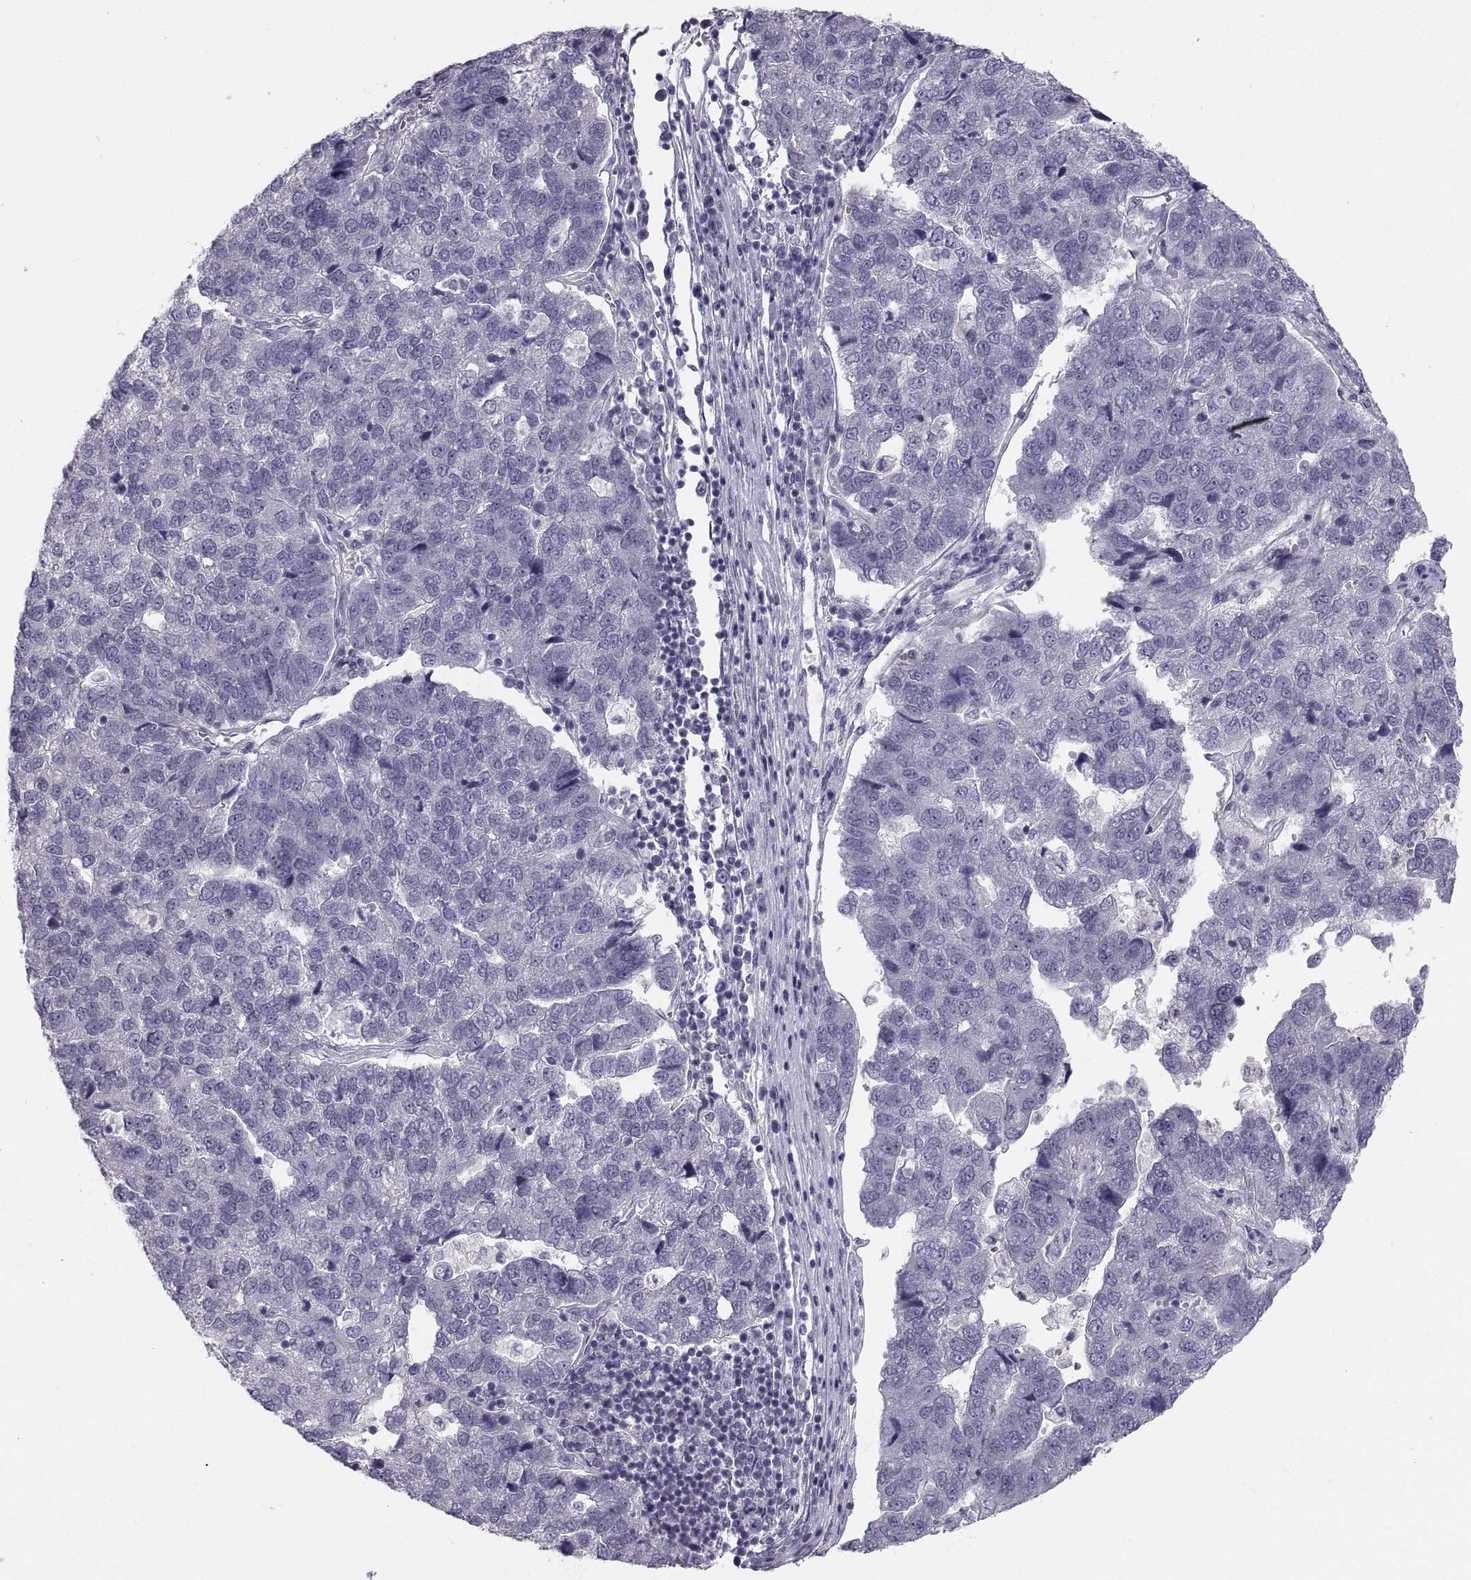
{"staining": {"intensity": "negative", "quantity": "none", "location": "none"}, "tissue": "pancreatic cancer", "cell_type": "Tumor cells", "image_type": "cancer", "snomed": [{"axis": "morphology", "description": "Adenocarcinoma, NOS"}, {"axis": "topography", "description": "Pancreas"}], "caption": "IHC micrograph of pancreatic cancer (adenocarcinoma) stained for a protein (brown), which displays no positivity in tumor cells. (DAB (3,3'-diaminobenzidine) immunohistochemistry (IHC) visualized using brightfield microscopy, high magnification).", "gene": "ZNF185", "patient": {"sex": "female", "age": 61}}